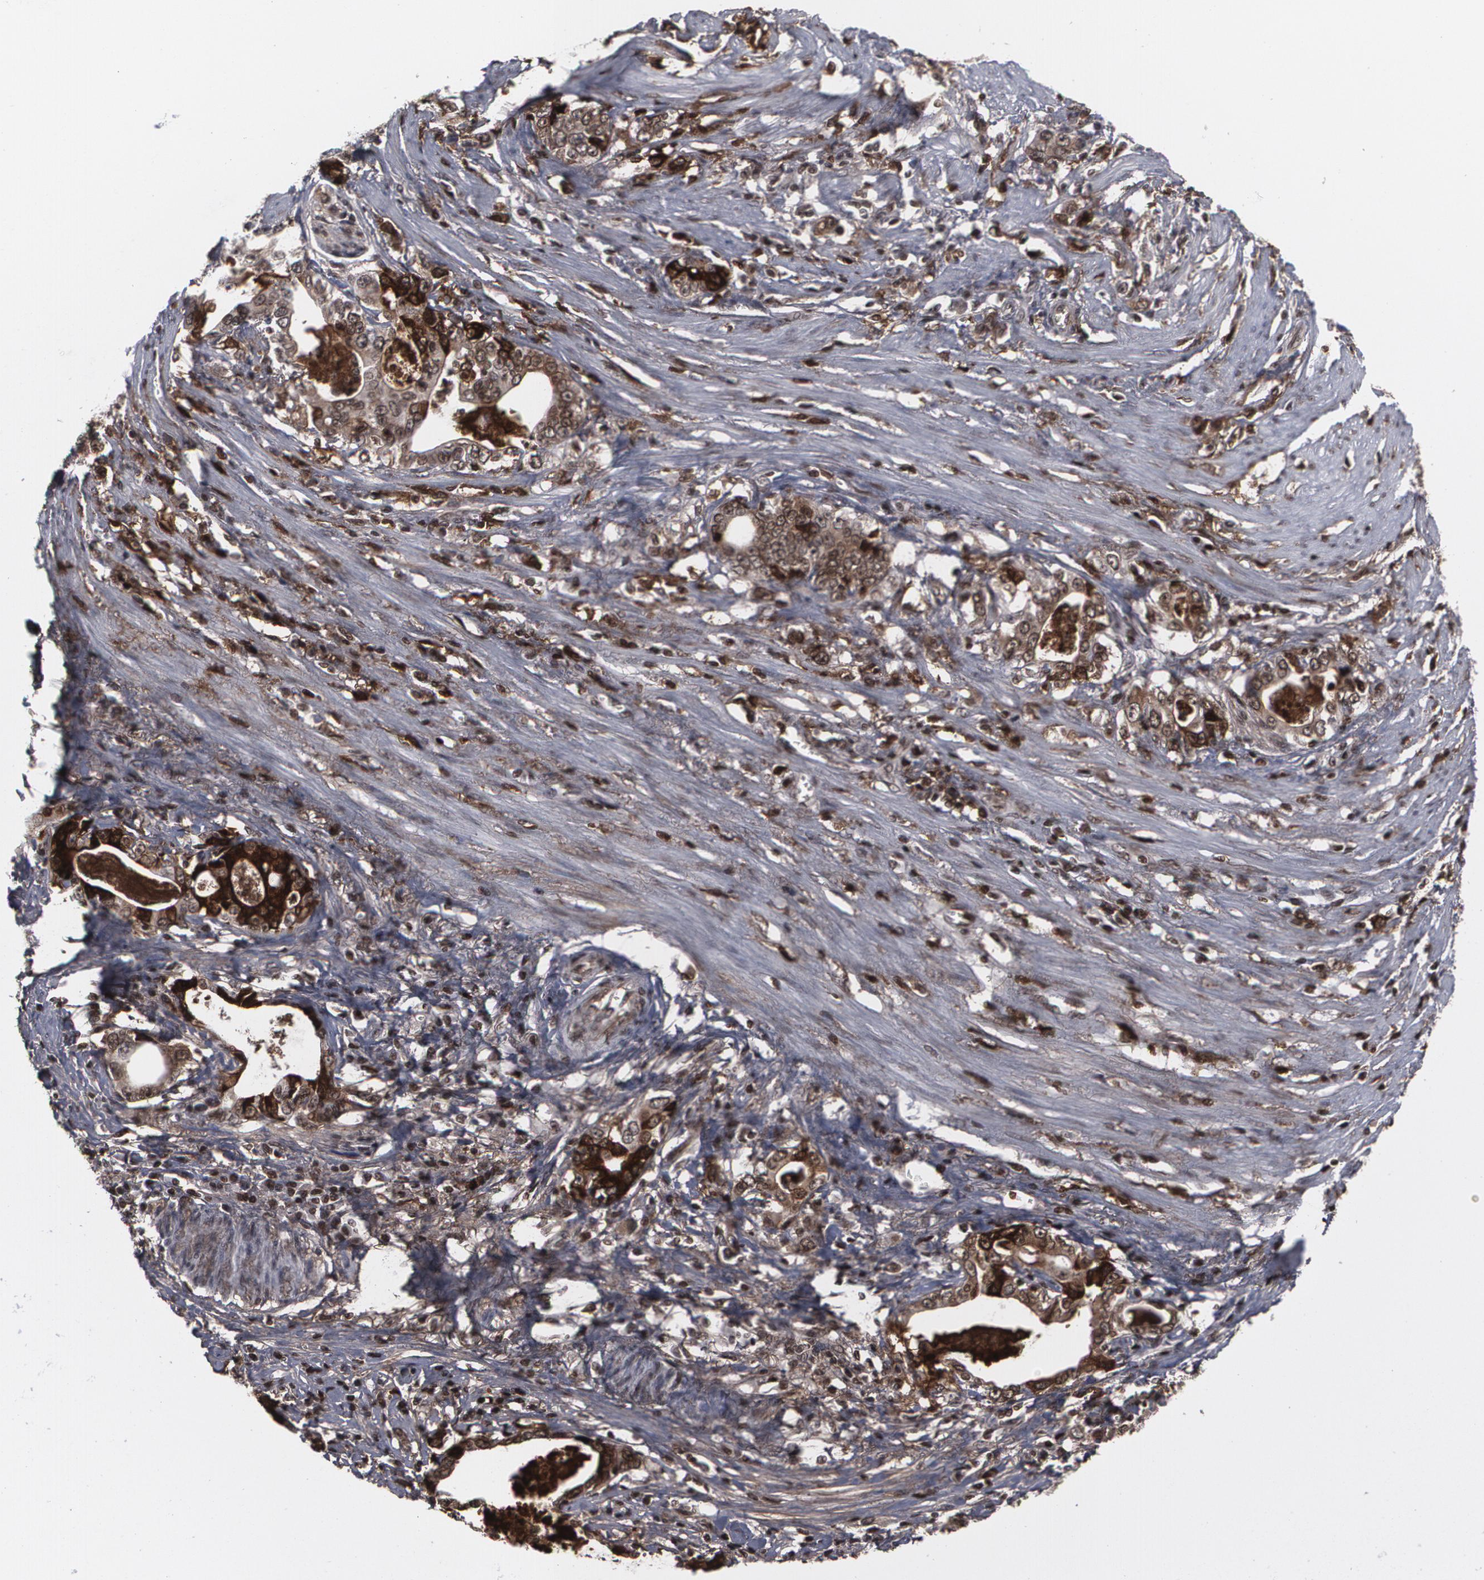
{"staining": {"intensity": "moderate", "quantity": "<25%", "location": "cytoplasmic/membranous,nuclear"}, "tissue": "stomach cancer", "cell_type": "Tumor cells", "image_type": "cancer", "snomed": [{"axis": "morphology", "description": "Adenocarcinoma, NOS"}, {"axis": "topography", "description": "Stomach, lower"}], "caption": "A photomicrograph of human adenocarcinoma (stomach) stained for a protein reveals moderate cytoplasmic/membranous and nuclear brown staining in tumor cells. The protein of interest is shown in brown color, while the nuclei are stained blue.", "gene": "LRG1", "patient": {"sex": "female", "age": 72}}